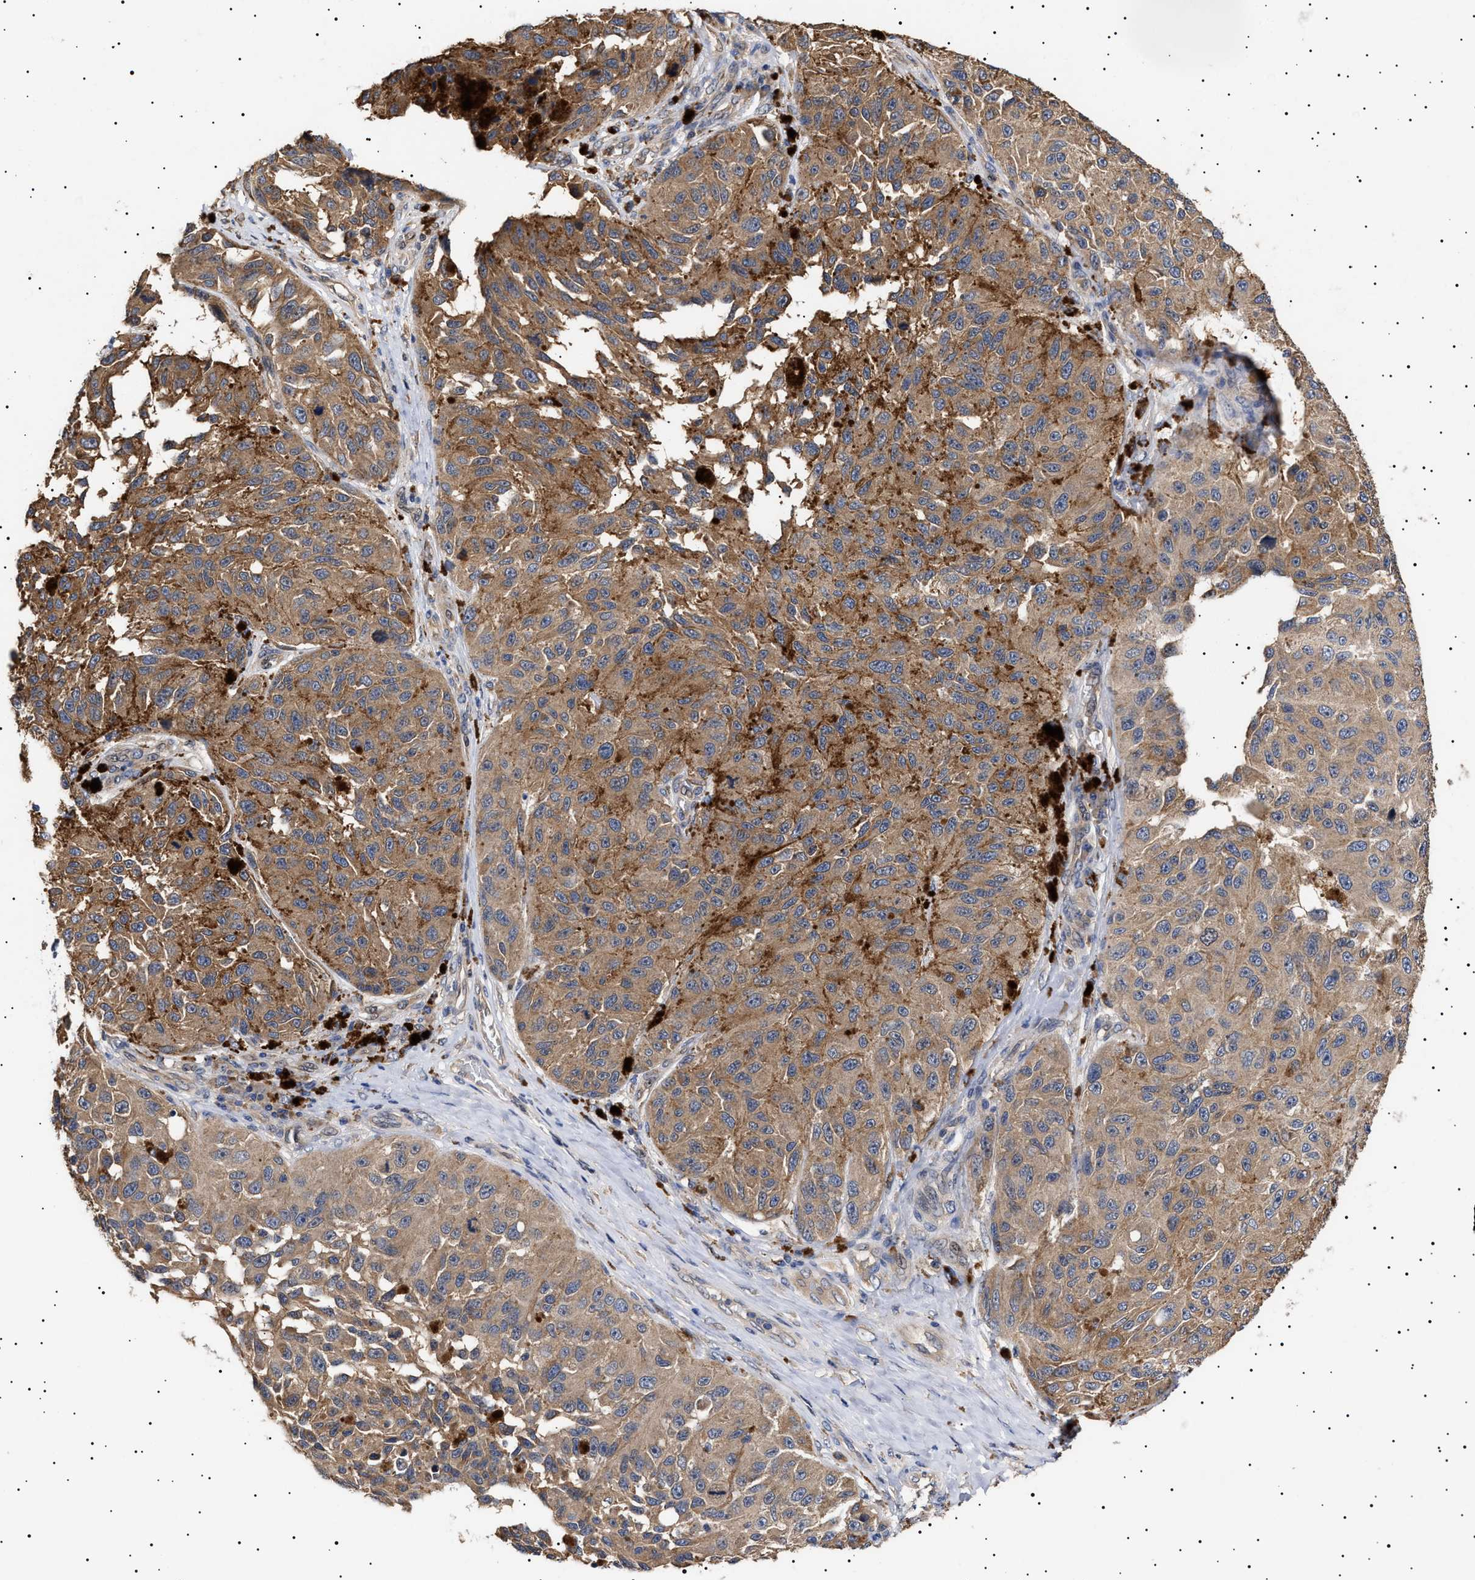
{"staining": {"intensity": "moderate", "quantity": ">75%", "location": "cytoplasmic/membranous"}, "tissue": "melanoma", "cell_type": "Tumor cells", "image_type": "cancer", "snomed": [{"axis": "morphology", "description": "Malignant melanoma, NOS"}, {"axis": "topography", "description": "Skin"}], "caption": "Immunohistochemical staining of melanoma displays medium levels of moderate cytoplasmic/membranous protein staining in about >75% of tumor cells.", "gene": "KRBA1", "patient": {"sex": "female", "age": 73}}